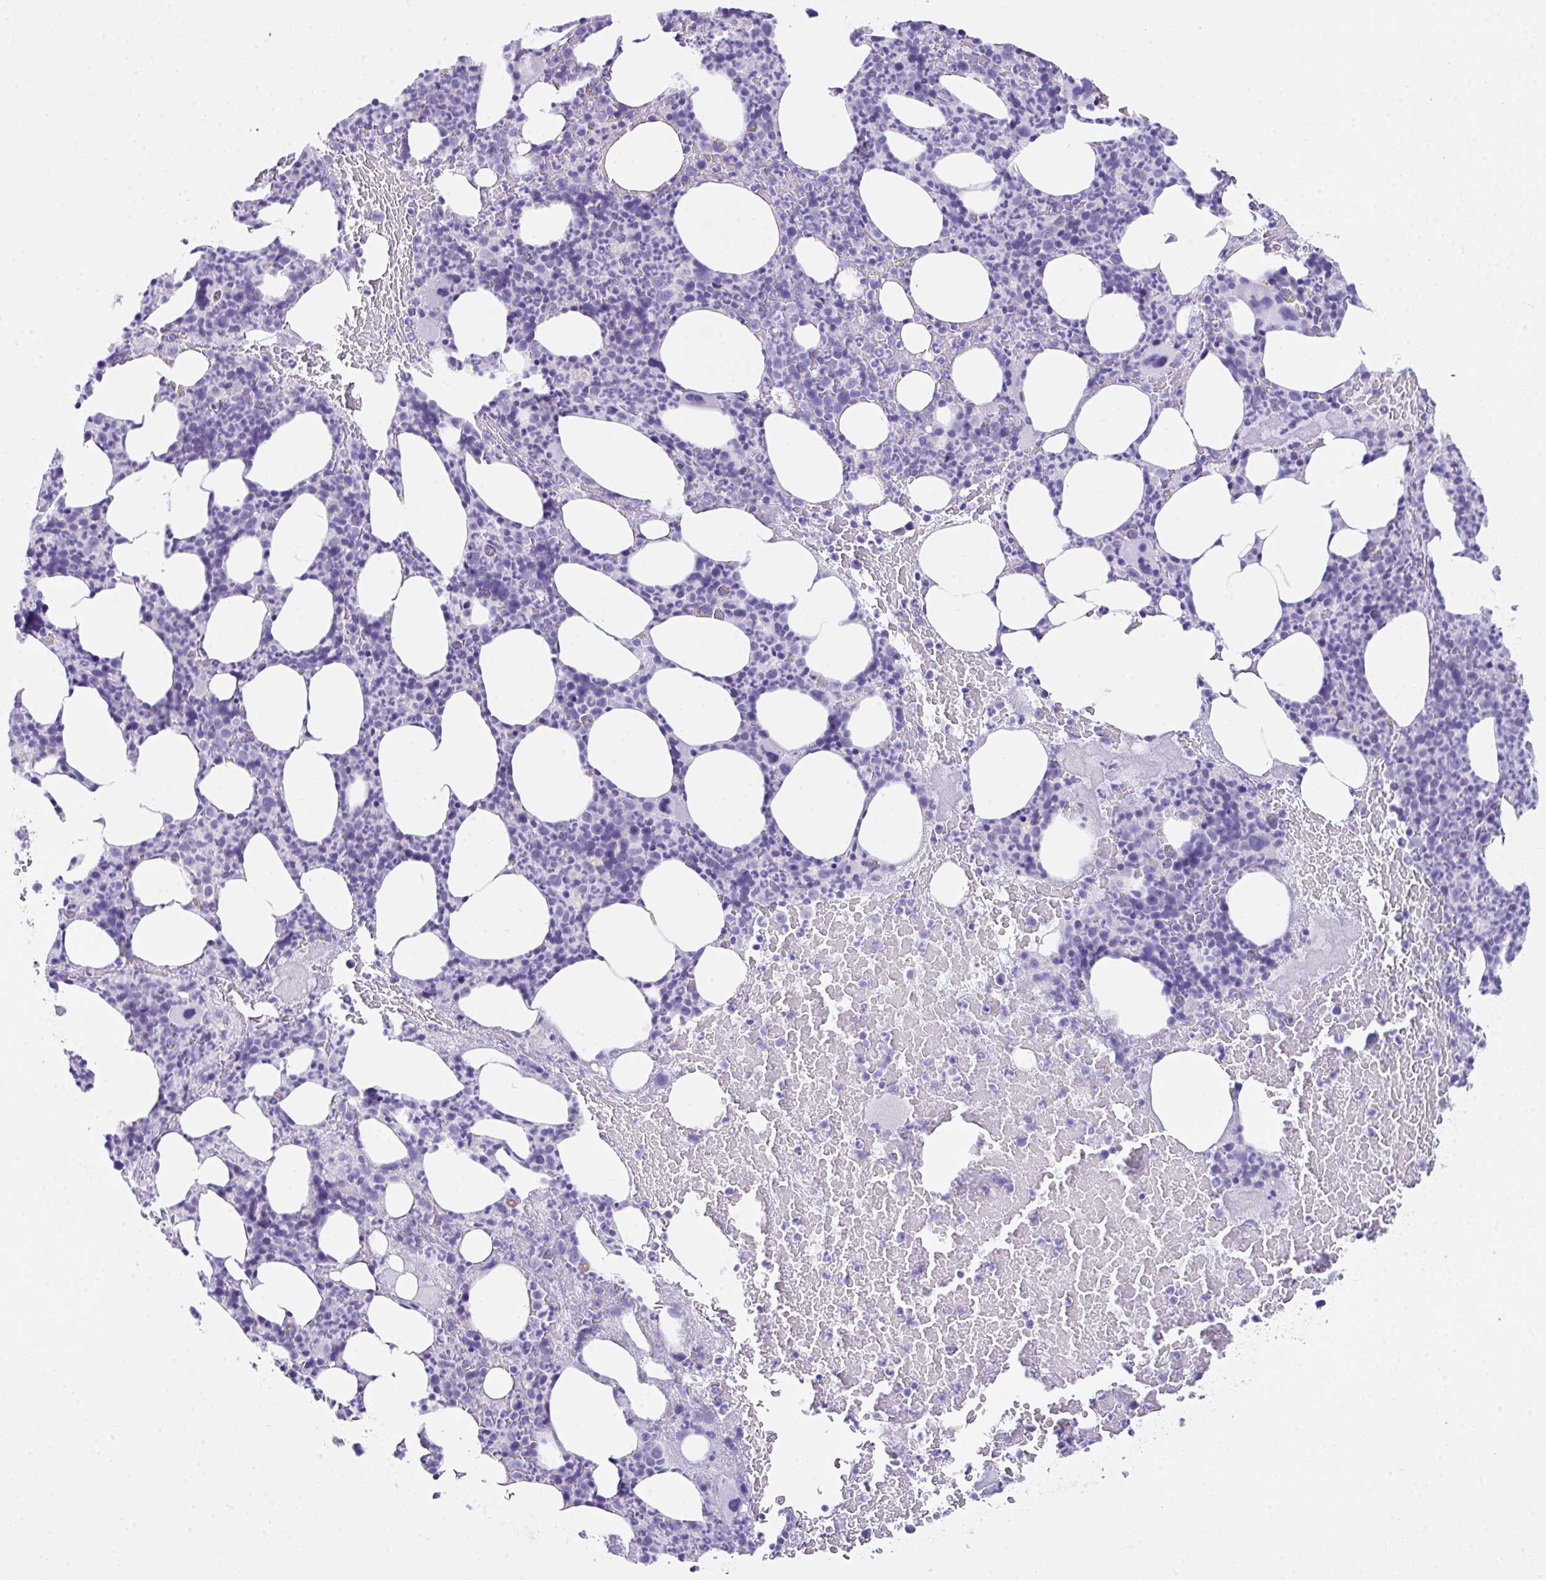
{"staining": {"intensity": "negative", "quantity": "none", "location": "none"}, "tissue": "bone marrow", "cell_type": "Hematopoietic cells", "image_type": "normal", "snomed": [{"axis": "morphology", "description": "Normal tissue, NOS"}, {"axis": "topography", "description": "Bone marrow"}], "caption": "This is a photomicrograph of IHC staining of normal bone marrow, which shows no staining in hematopoietic cells.", "gene": "LGALS4", "patient": {"sex": "female", "age": 59}}